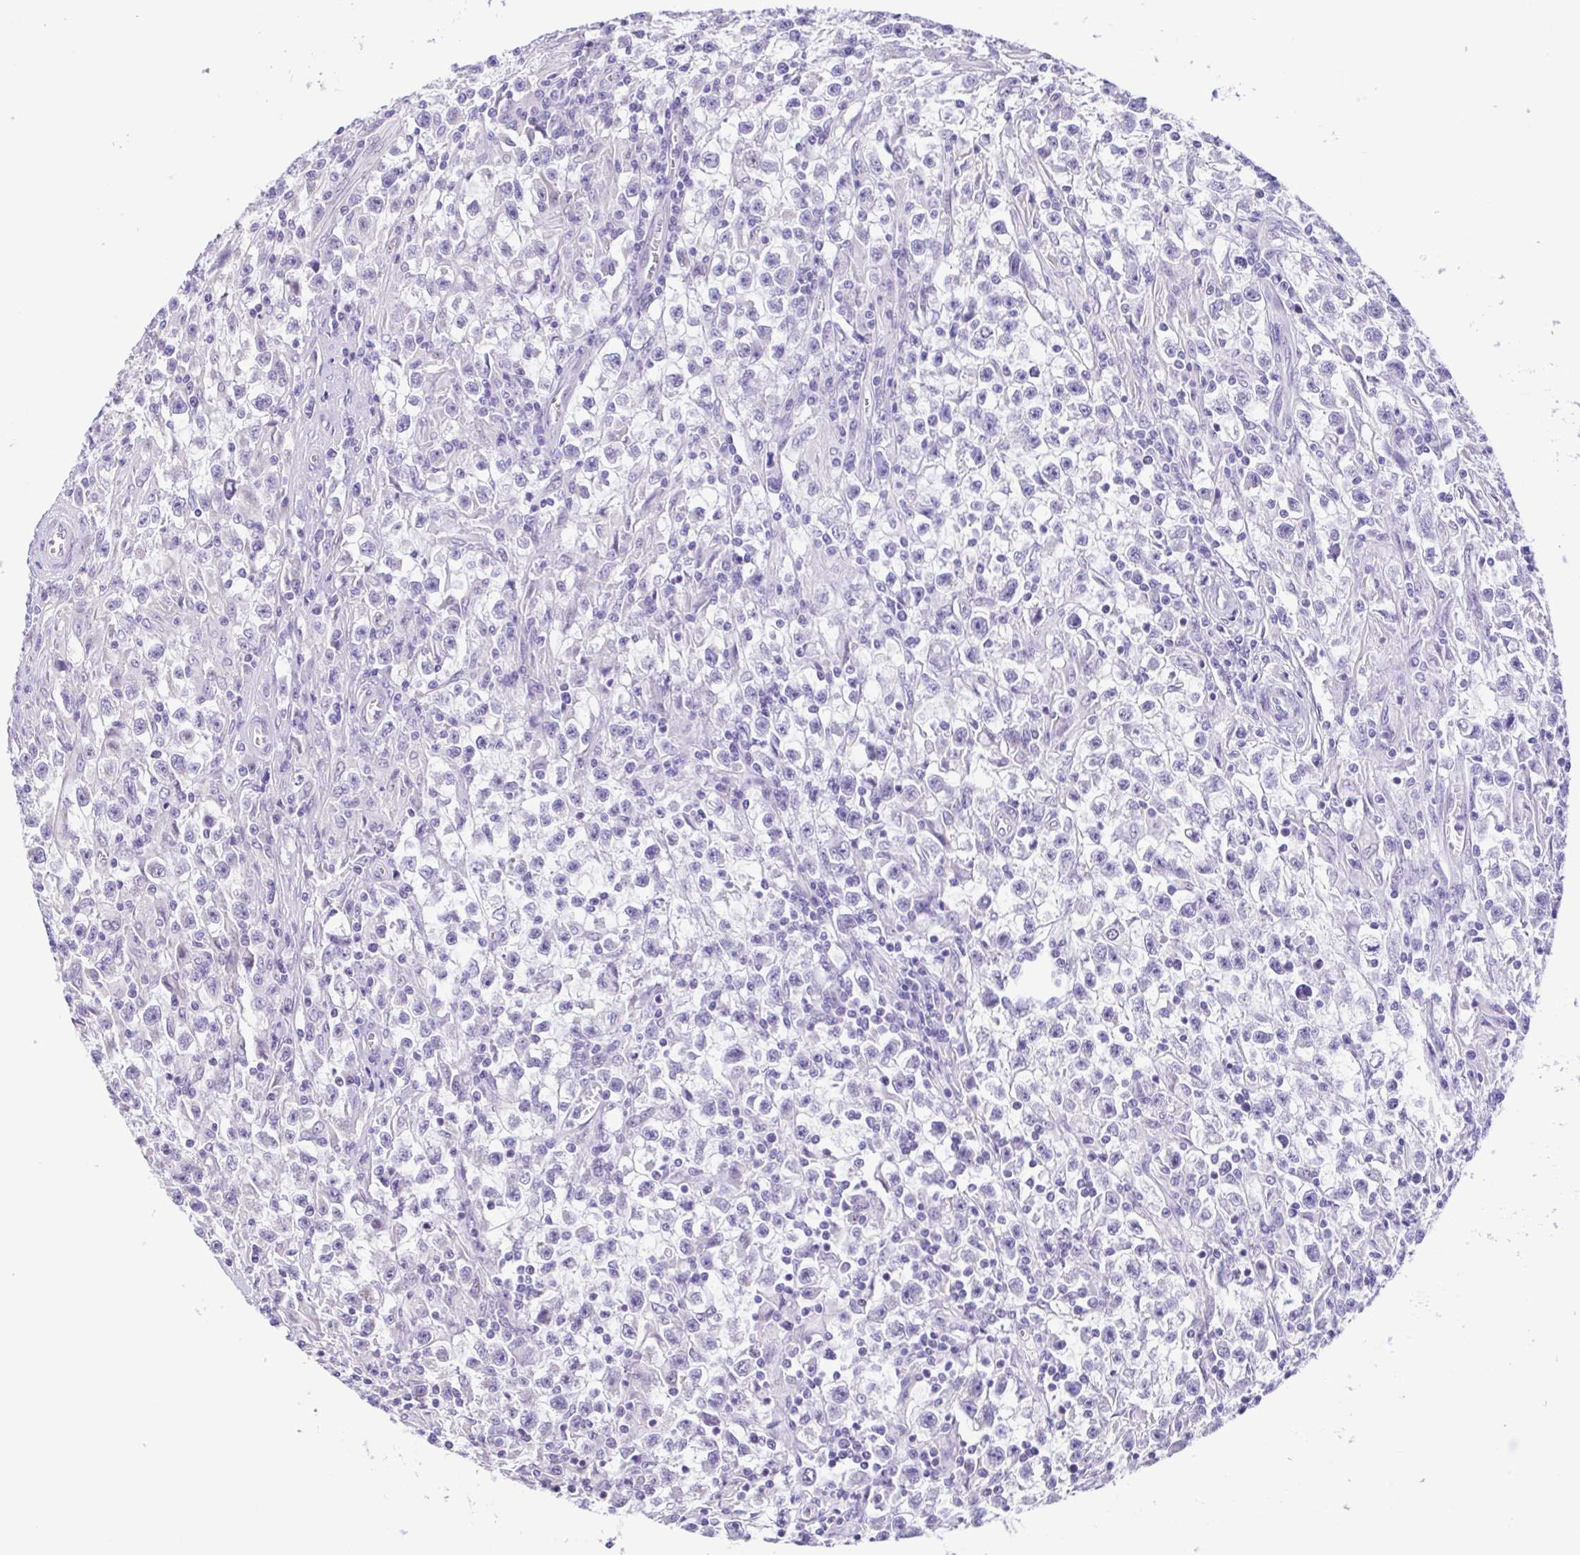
{"staining": {"intensity": "negative", "quantity": "none", "location": "none"}, "tissue": "testis cancer", "cell_type": "Tumor cells", "image_type": "cancer", "snomed": [{"axis": "morphology", "description": "Seminoma, NOS"}, {"axis": "topography", "description": "Testis"}], "caption": "This histopathology image is of seminoma (testis) stained with IHC to label a protein in brown with the nuclei are counter-stained blue. There is no staining in tumor cells.", "gene": "TGM3", "patient": {"sex": "male", "age": 31}}